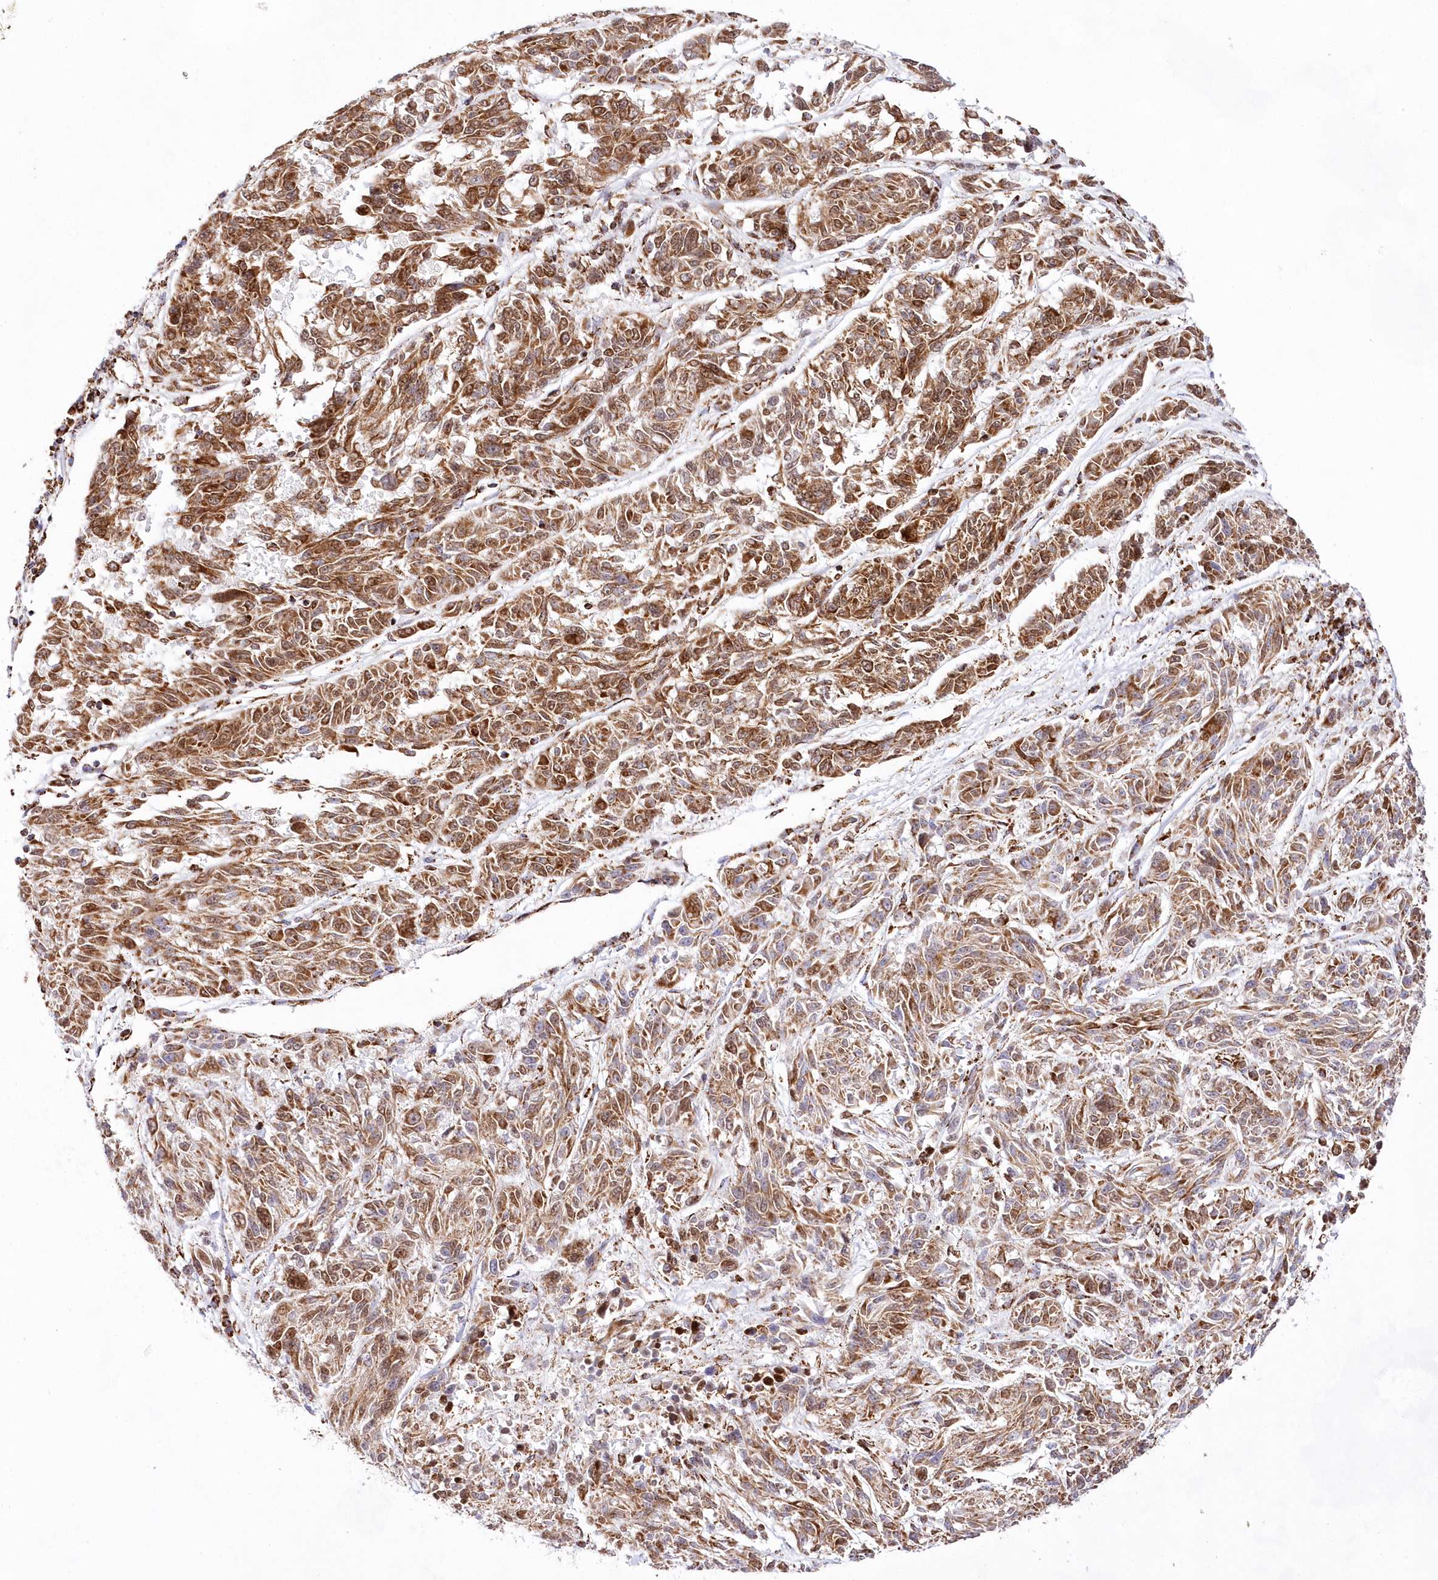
{"staining": {"intensity": "moderate", "quantity": ">75%", "location": "cytoplasmic/membranous"}, "tissue": "melanoma", "cell_type": "Tumor cells", "image_type": "cancer", "snomed": [{"axis": "morphology", "description": "Malignant melanoma, NOS"}, {"axis": "topography", "description": "Skin"}], "caption": "An IHC image of tumor tissue is shown. Protein staining in brown shows moderate cytoplasmic/membranous positivity in melanoma within tumor cells.", "gene": "HADHB", "patient": {"sex": "male", "age": 53}}